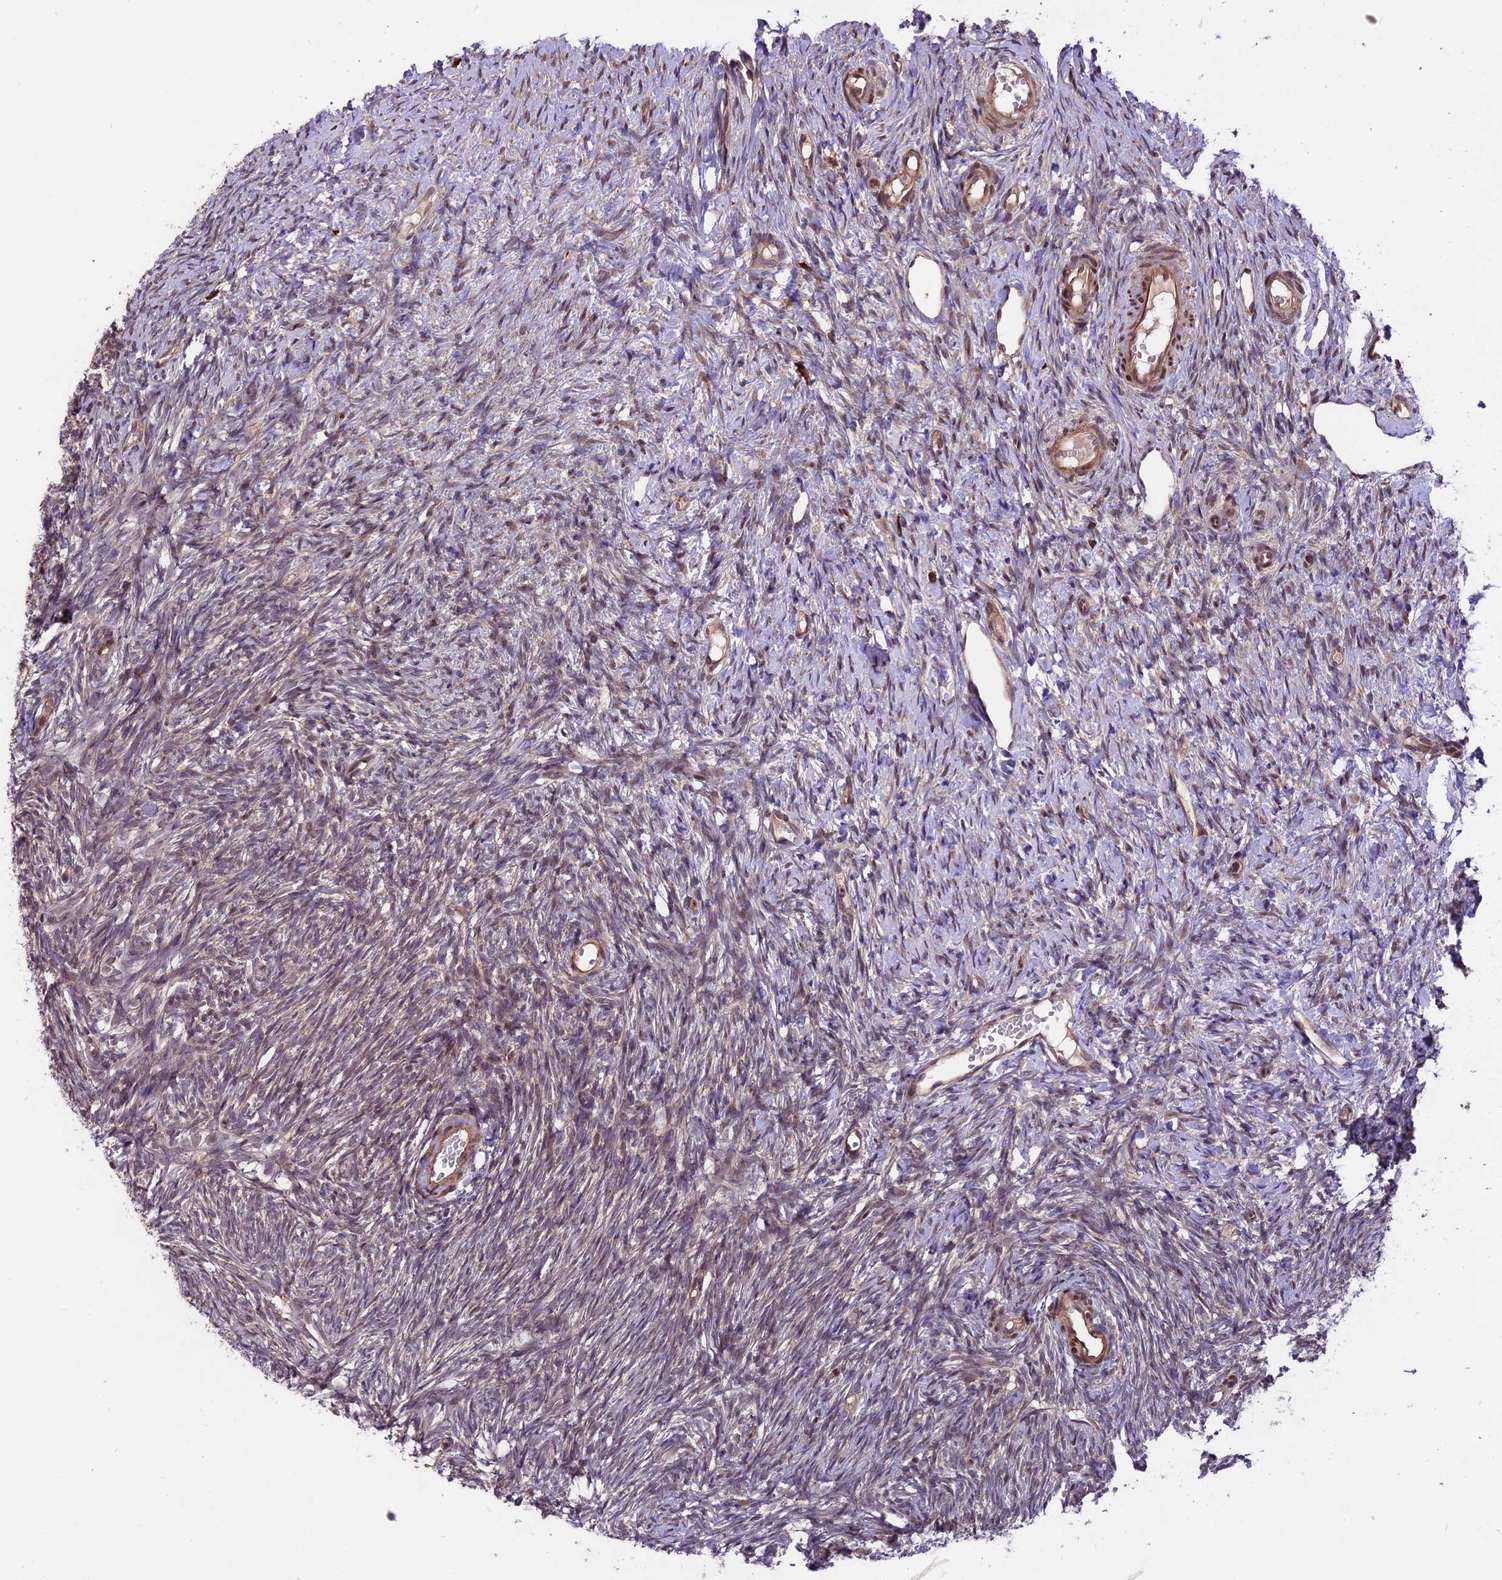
{"staining": {"intensity": "weak", "quantity": ">75%", "location": "cytoplasmic/membranous"}, "tissue": "ovary", "cell_type": "Follicle cells", "image_type": "normal", "snomed": [{"axis": "morphology", "description": "Normal tissue, NOS"}, {"axis": "topography", "description": "Ovary"}], "caption": "Brown immunohistochemical staining in benign human ovary demonstrates weak cytoplasmic/membranous positivity in about >75% of follicle cells. (DAB IHC, brown staining for protein, blue staining for nuclei).", "gene": "HDAC5", "patient": {"sex": "female", "age": 51}}